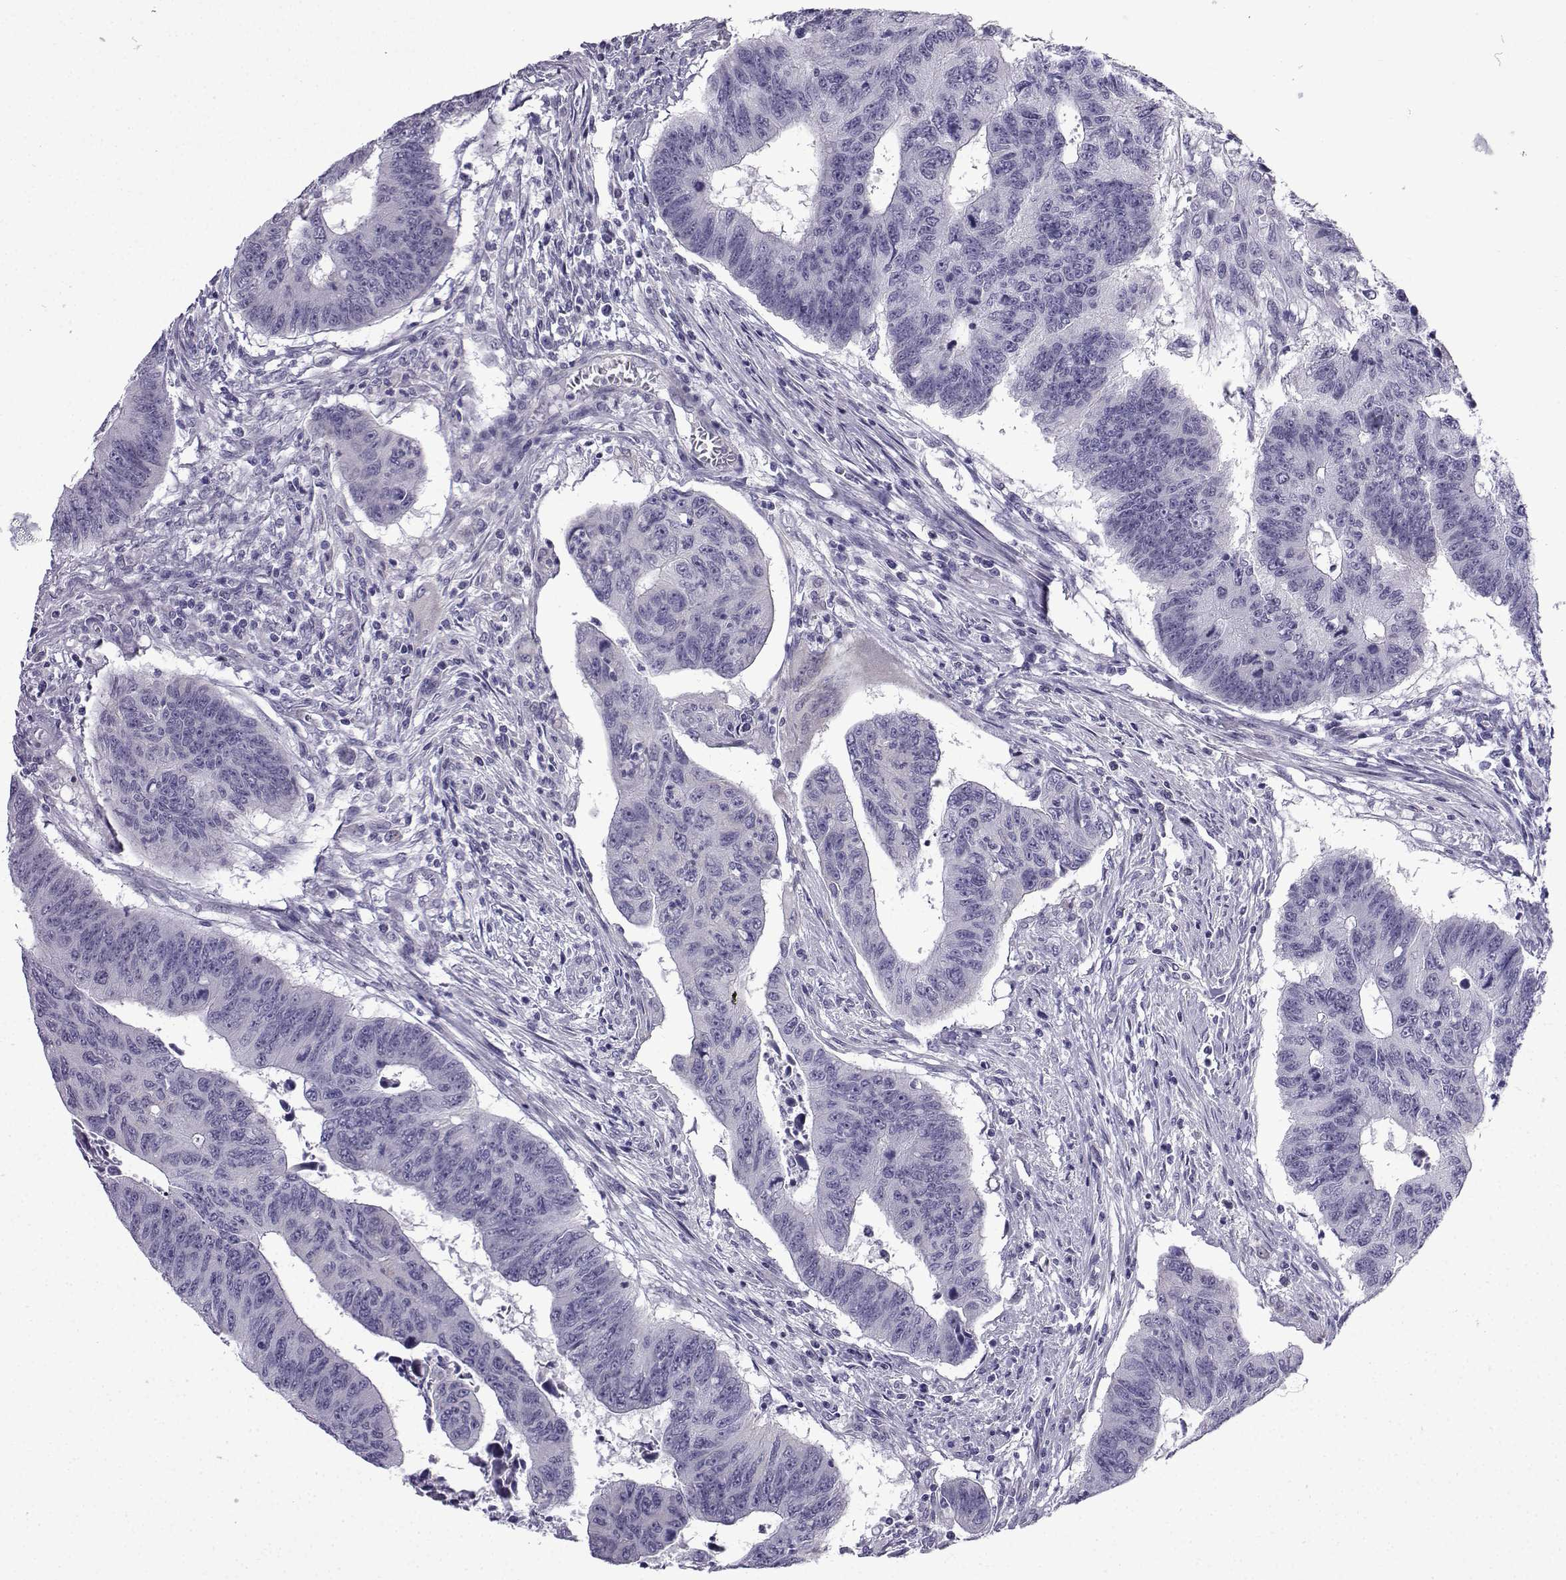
{"staining": {"intensity": "negative", "quantity": "none", "location": "none"}, "tissue": "colorectal cancer", "cell_type": "Tumor cells", "image_type": "cancer", "snomed": [{"axis": "morphology", "description": "Adenocarcinoma, NOS"}, {"axis": "topography", "description": "Rectum"}], "caption": "Image shows no significant protein positivity in tumor cells of colorectal cancer. (DAB (3,3'-diaminobenzidine) immunohistochemistry with hematoxylin counter stain).", "gene": "CFAP53", "patient": {"sex": "female", "age": 85}}